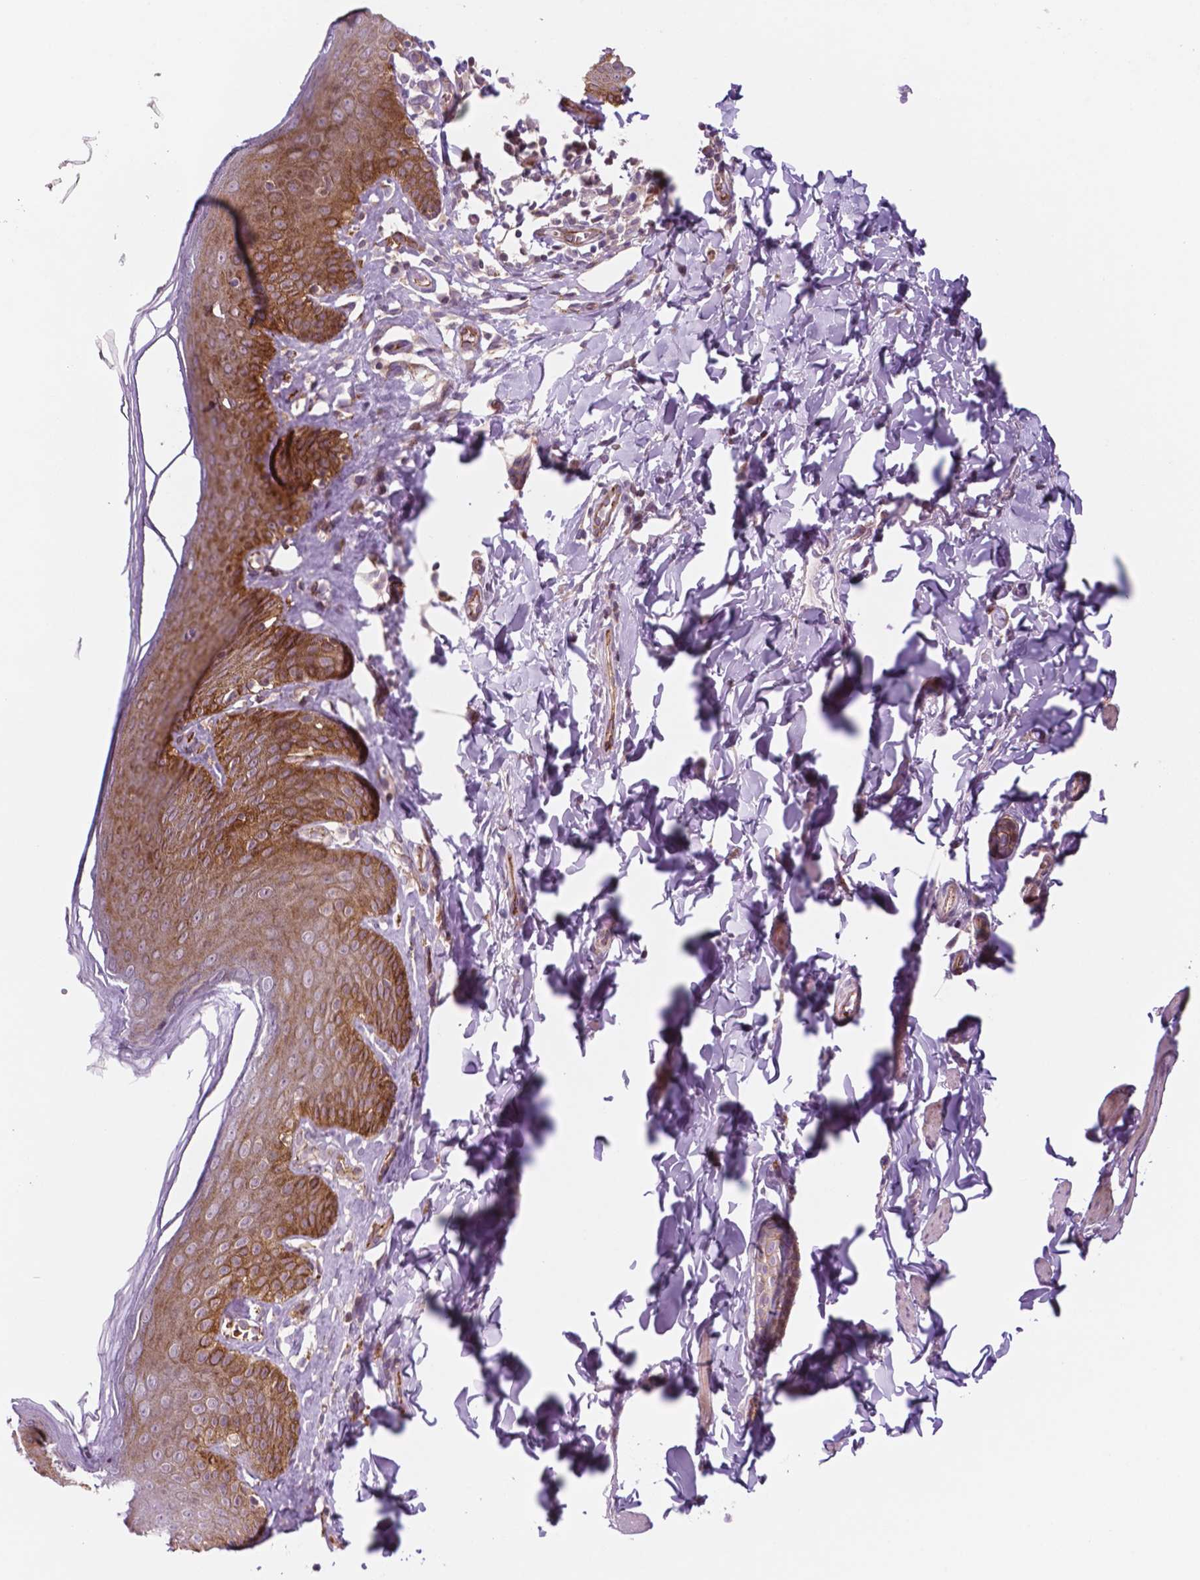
{"staining": {"intensity": "moderate", "quantity": "25%-75%", "location": "cytoplasmic/membranous"}, "tissue": "skin", "cell_type": "Epidermal cells", "image_type": "normal", "snomed": [{"axis": "morphology", "description": "Normal tissue, NOS"}, {"axis": "topography", "description": "Vulva"}, {"axis": "topography", "description": "Peripheral nerve tissue"}], "caption": "Approximately 25%-75% of epidermal cells in benign human skin exhibit moderate cytoplasmic/membranous protein staining as visualized by brown immunohistochemical staining.", "gene": "RND3", "patient": {"sex": "female", "age": 66}}